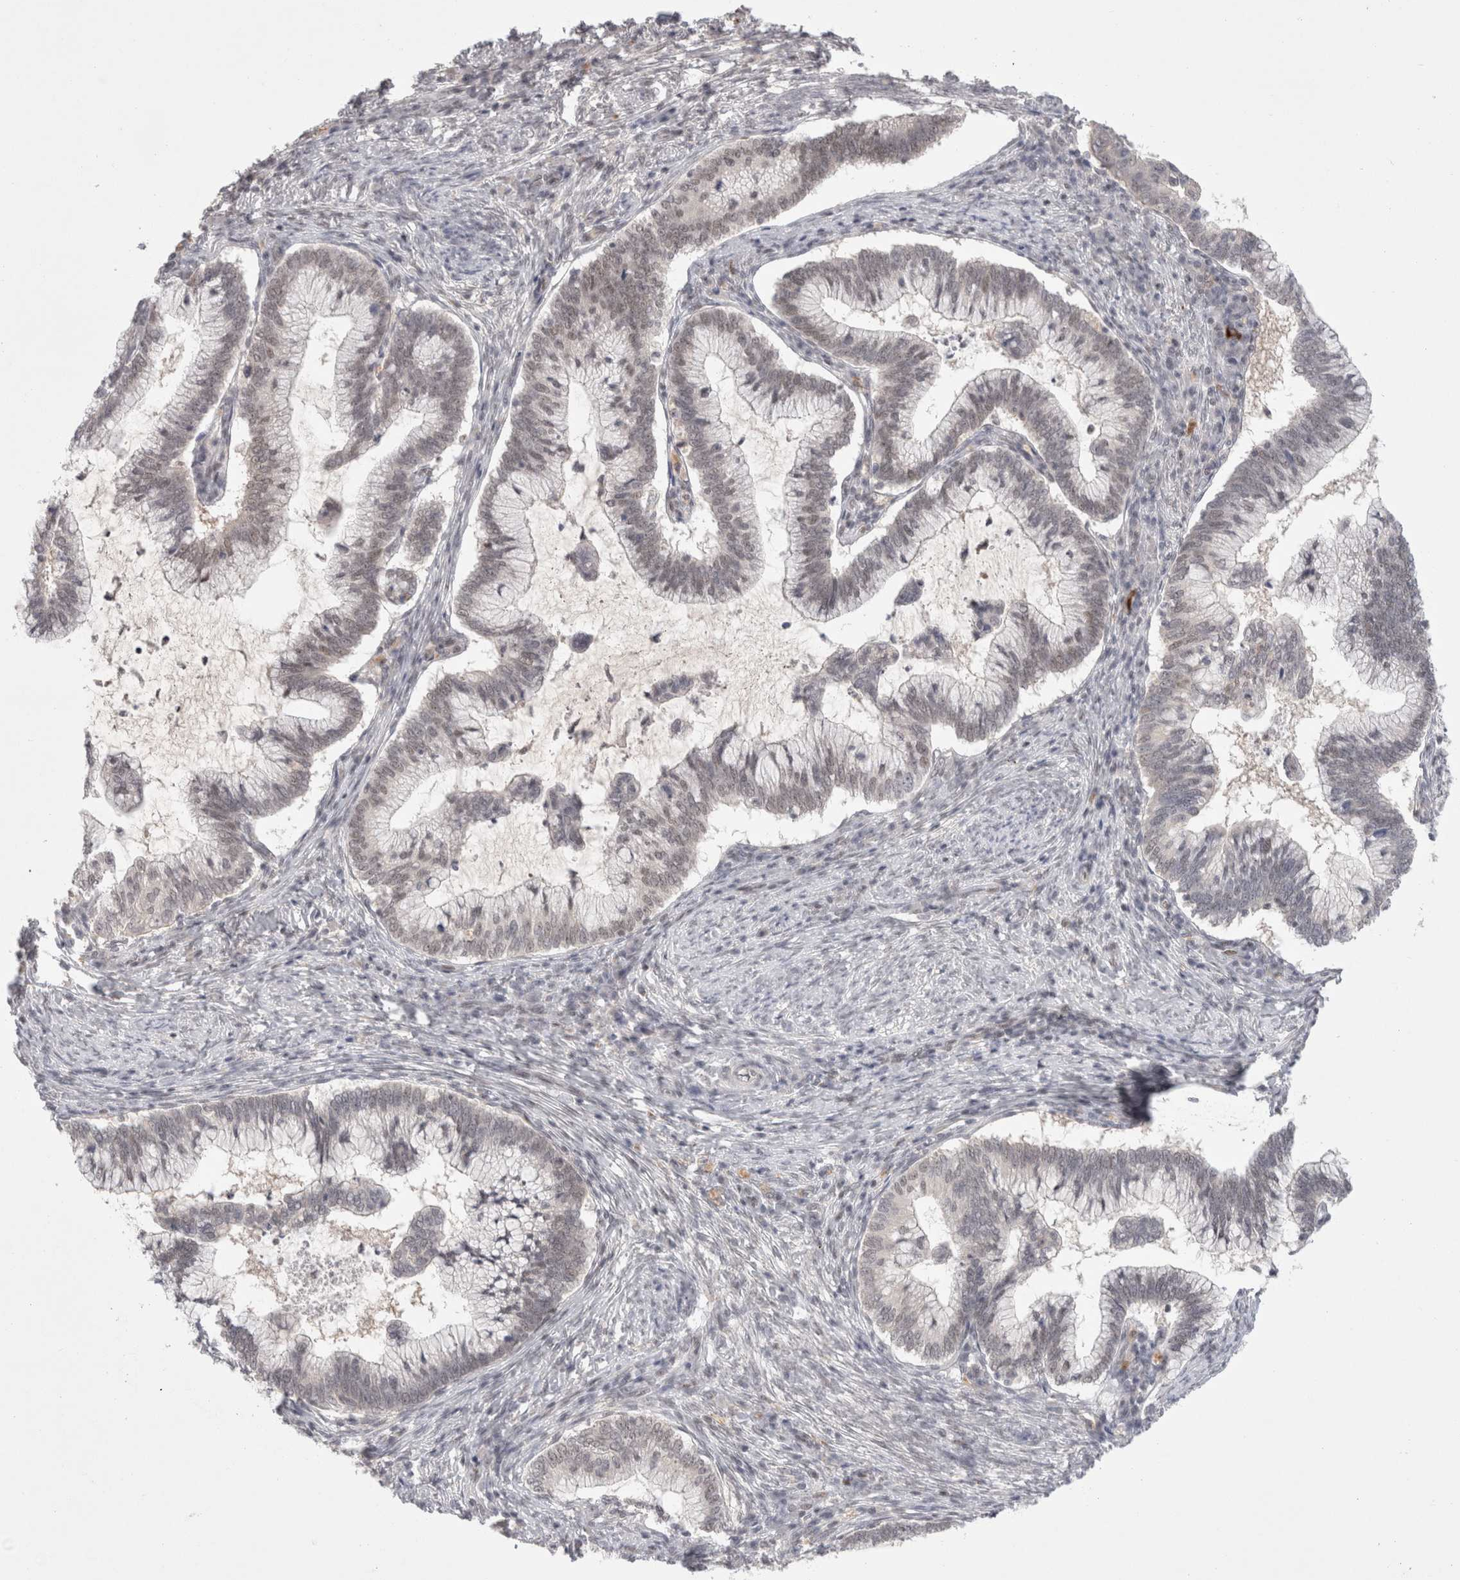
{"staining": {"intensity": "weak", "quantity": "<25%", "location": "nuclear"}, "tissue": "cervical cancer", "cell_type": "Tumor cells", "image_type": "cancer", "snomed": [{"axis": "morphology", "description": "Adenocarcinoma, NOS"}, {"axis": "topography", "description": "Cervix"}], "caption": "Immunohistochemistry (IHC) of cervical adenocarcinoma demonstrates no positivity in tumor cells.", "gene": "SENP6", "patient": {"sex": "female", "age": 36}}